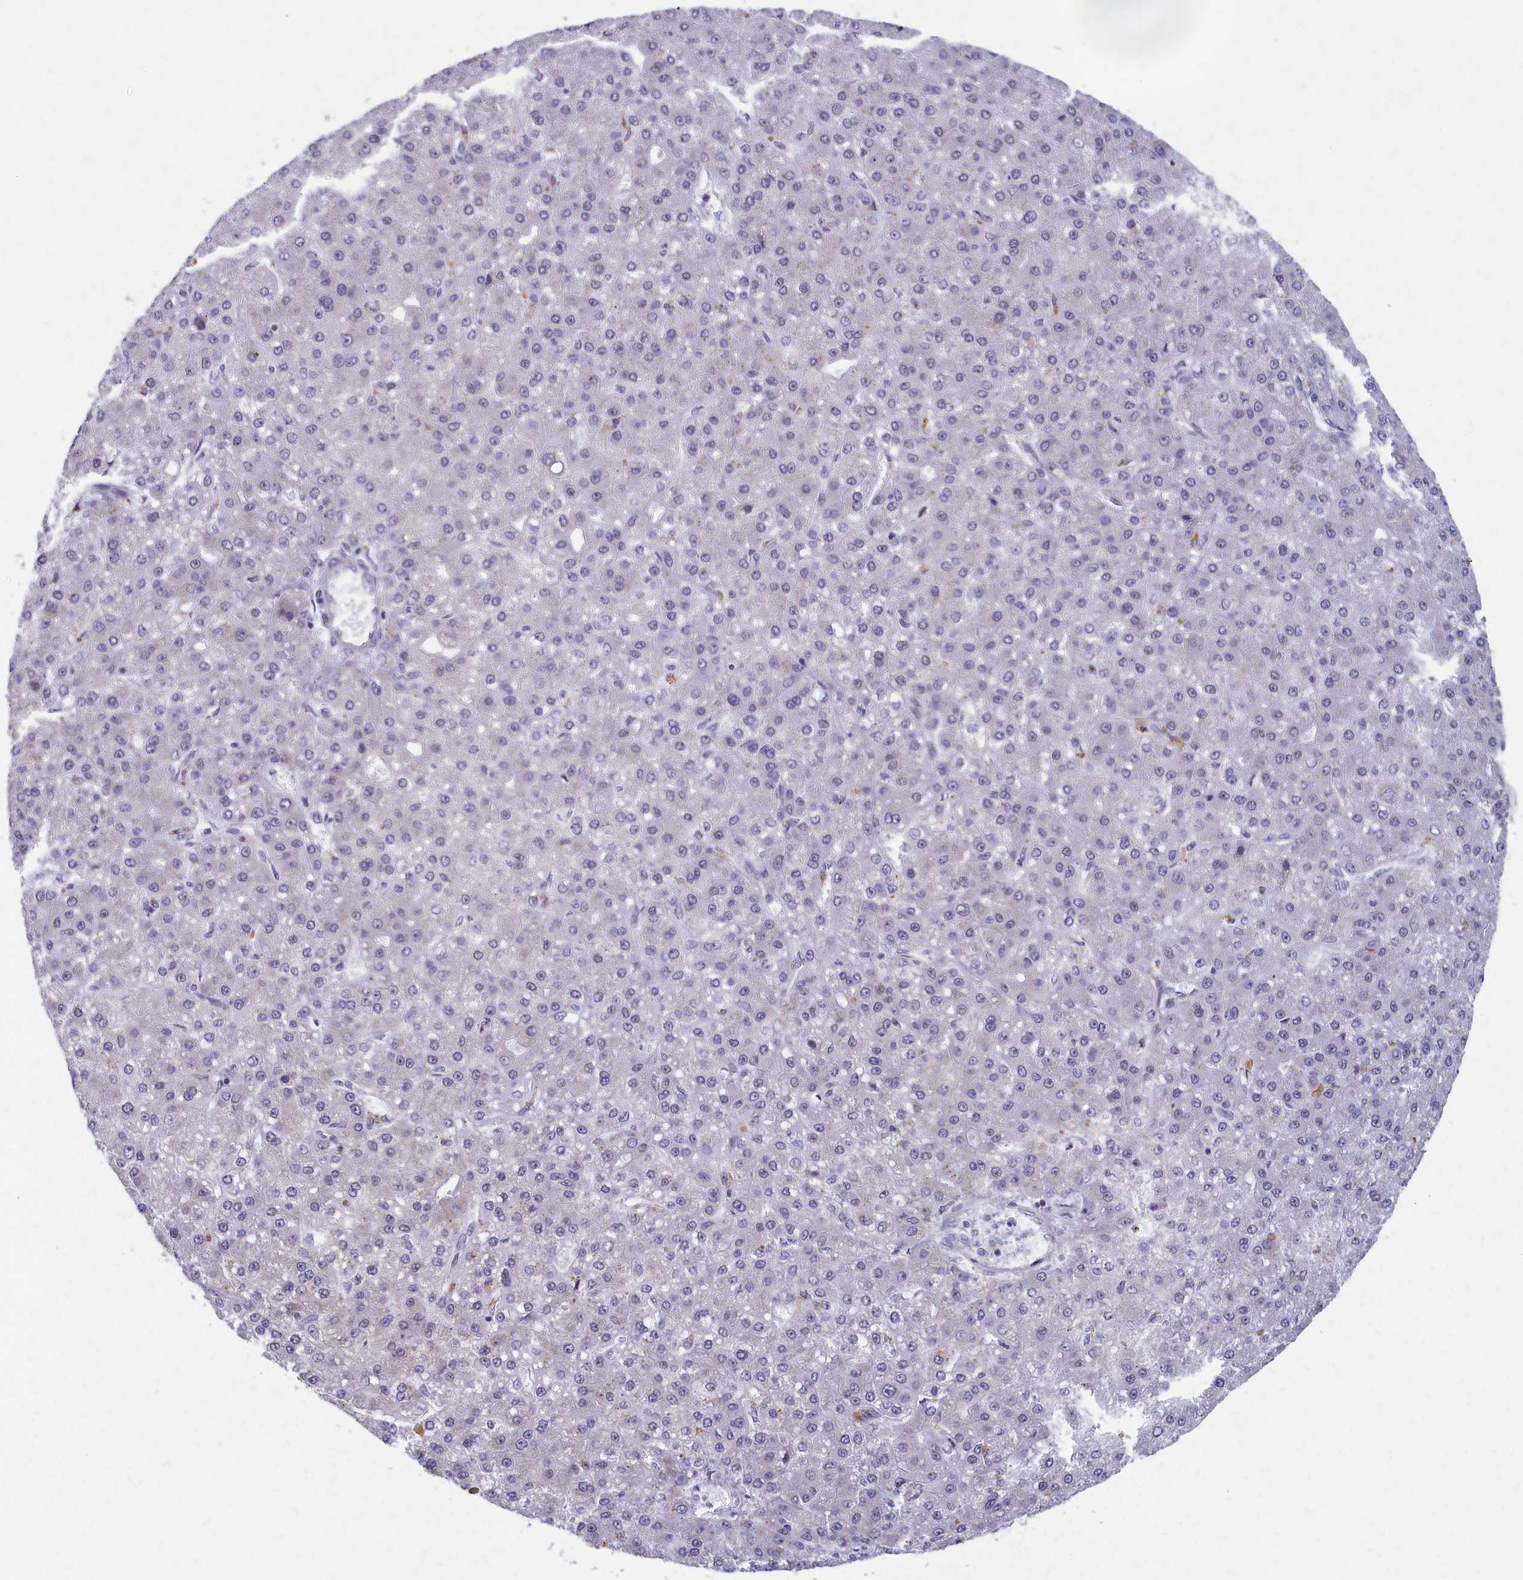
{"staining": {"intensity": "negative", "quantity": "none", "location": "none"}, "tissue": "liver cancer", "cell_type": "Tumor cells", "image_type": "cancer", "snomed": [{"axis": "morphology", "description": "Carcinoma, Hepatocellular, NOS"}, {"axis": "topography", "description": "Liver"}], "caption": "A high-resolution image shows immunohistochemistry (IHC) staining of liver cancer (hepatocellular carcinoma), which reveals no significant staining in tumor cells. (Brightfield microscopy of DAB (3,3'-diaminobenzidine) immunohistochemistry (IHC) at high magnification).", "gene": "MRPS25", "patient": {"sex": "male", "age": 67}}